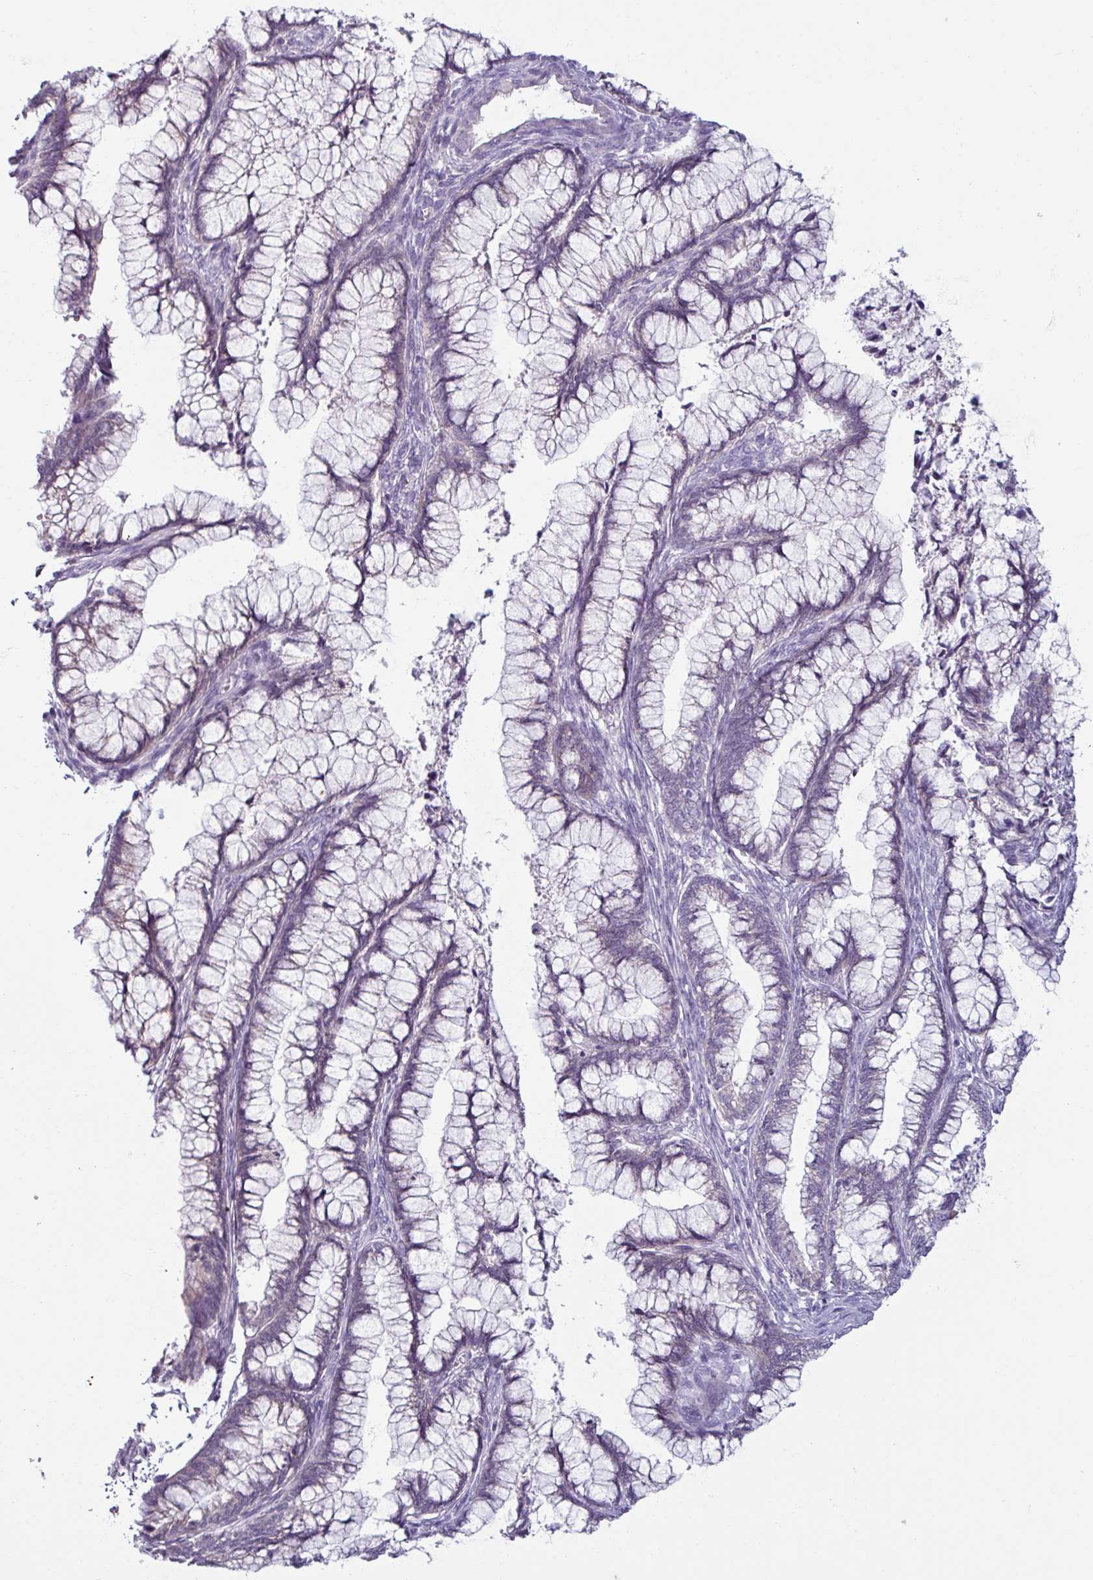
{"staining": {"intensity": "negative", "quantity": "none", "location": "none"}, "tissue": "cervical cancer", "cell_type": "Tumor cells", "image_type": "cancer", "snomed": [{"axis": "morphology", "description": "Adenocarcinoma, NOS"}, {"axis": "topography", "description": "Cervix"}], "caption": "Cervical adenocarcinoma was stained to show a protein in brown. There is no significant staining in tumor cells.", "gene": "SMIM11", "patient": {"sex": "female", "age": 44}}